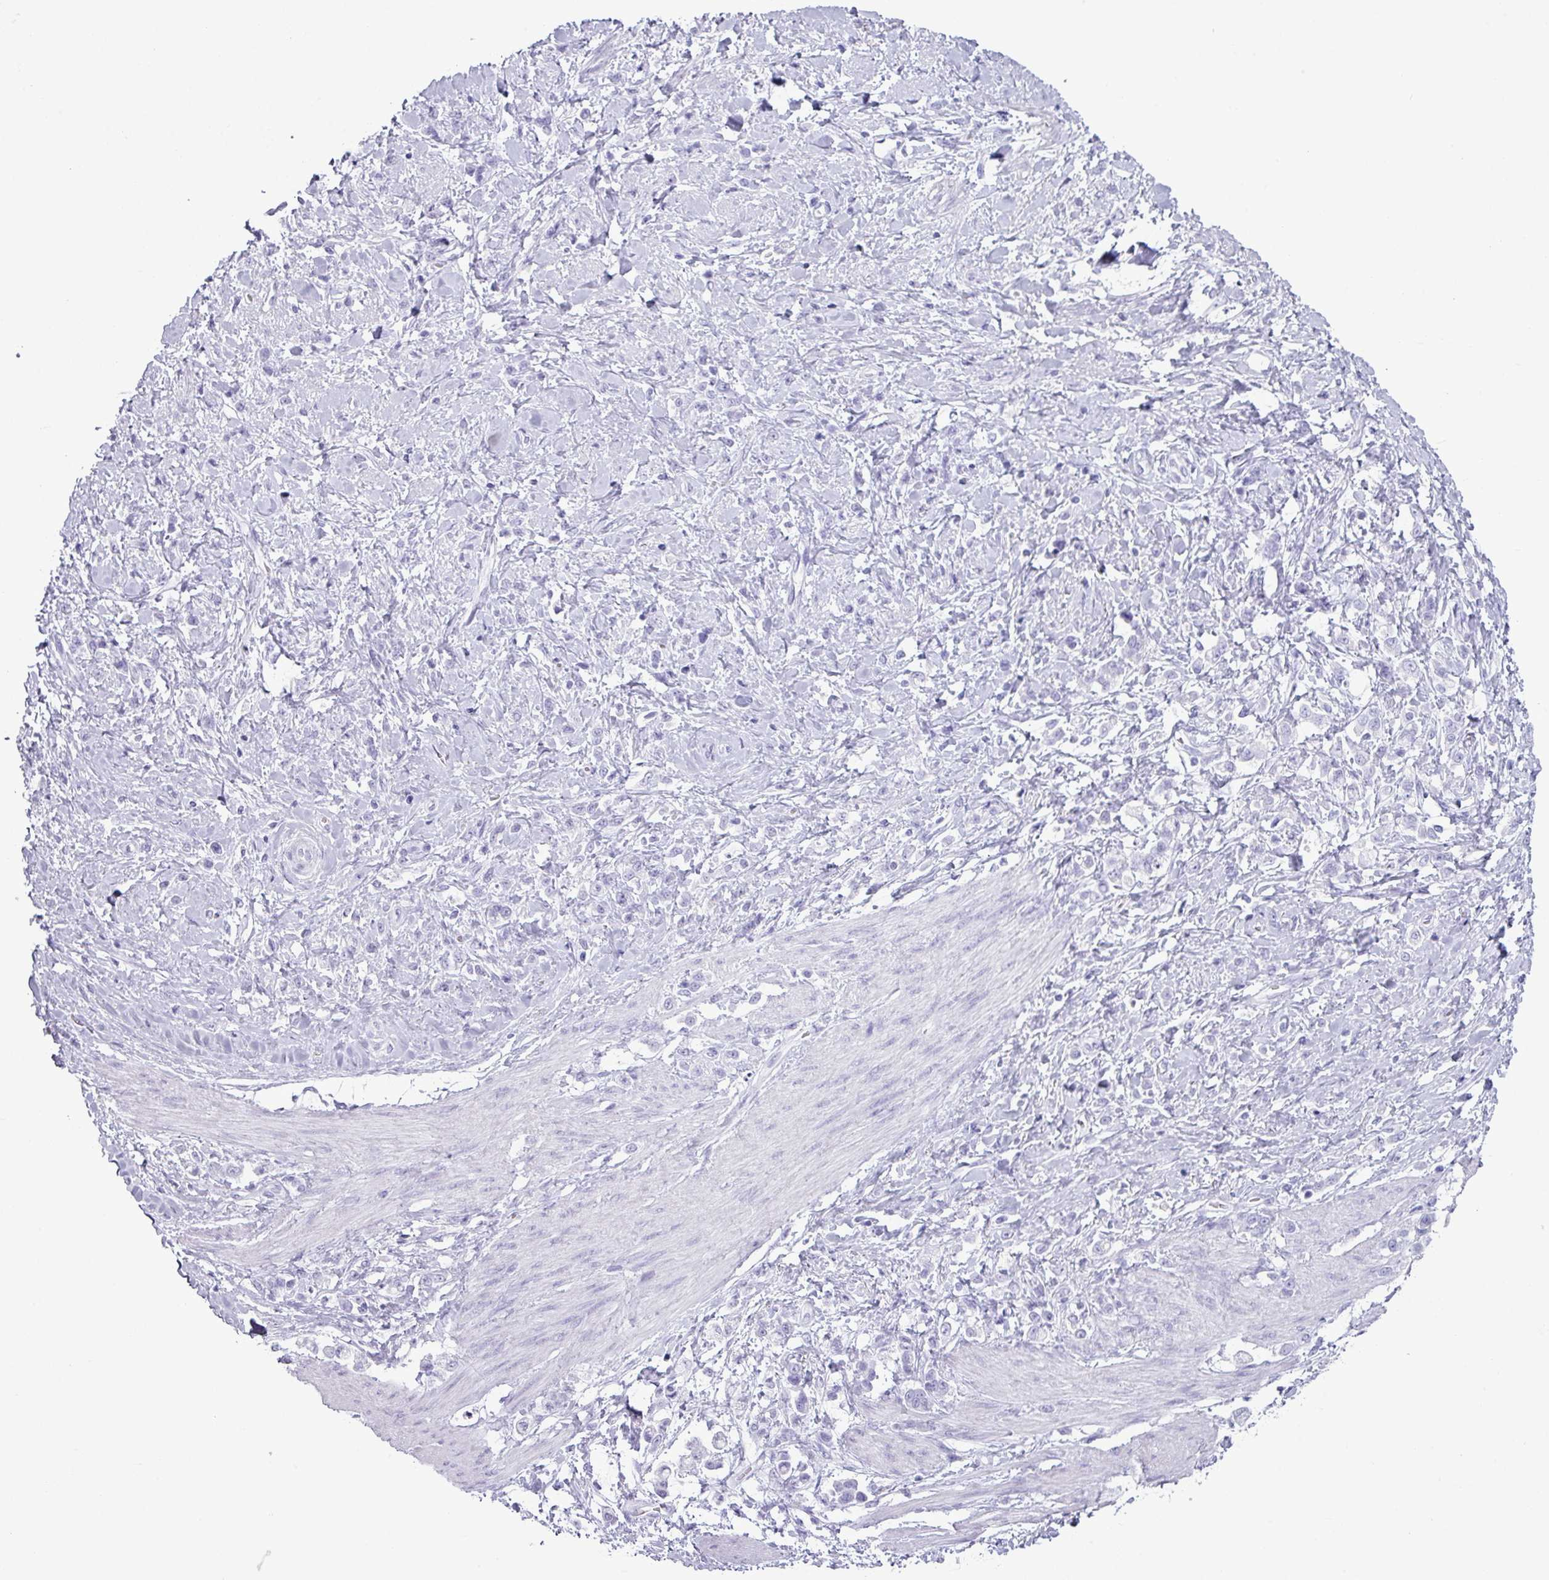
{"staining": {"intensity": "negative", "quantity": "none", "location": "none"}, "tissue": "stomach cancer", "cell_type": "Tumor cells", "image_type": "cancer", "snomed": [{"axis": "morphology", "description": "Adenocarcinoma, NOS"}, {"axis": "topography", "description": "Stomach"}], "caption": "Immunohistochemistry (IHC) of stomach adenocarcinoma displays no positivity in tumor cells. (Stains: DAB (3,3'-diaminobenzidine) immunohistochemistry (IHC) with hematoxylin counter stain, Microscopy: brightfield microscopy at high magnification).", "gene": "AMY1B", "patient": {"sex": "female", "age": 60}}